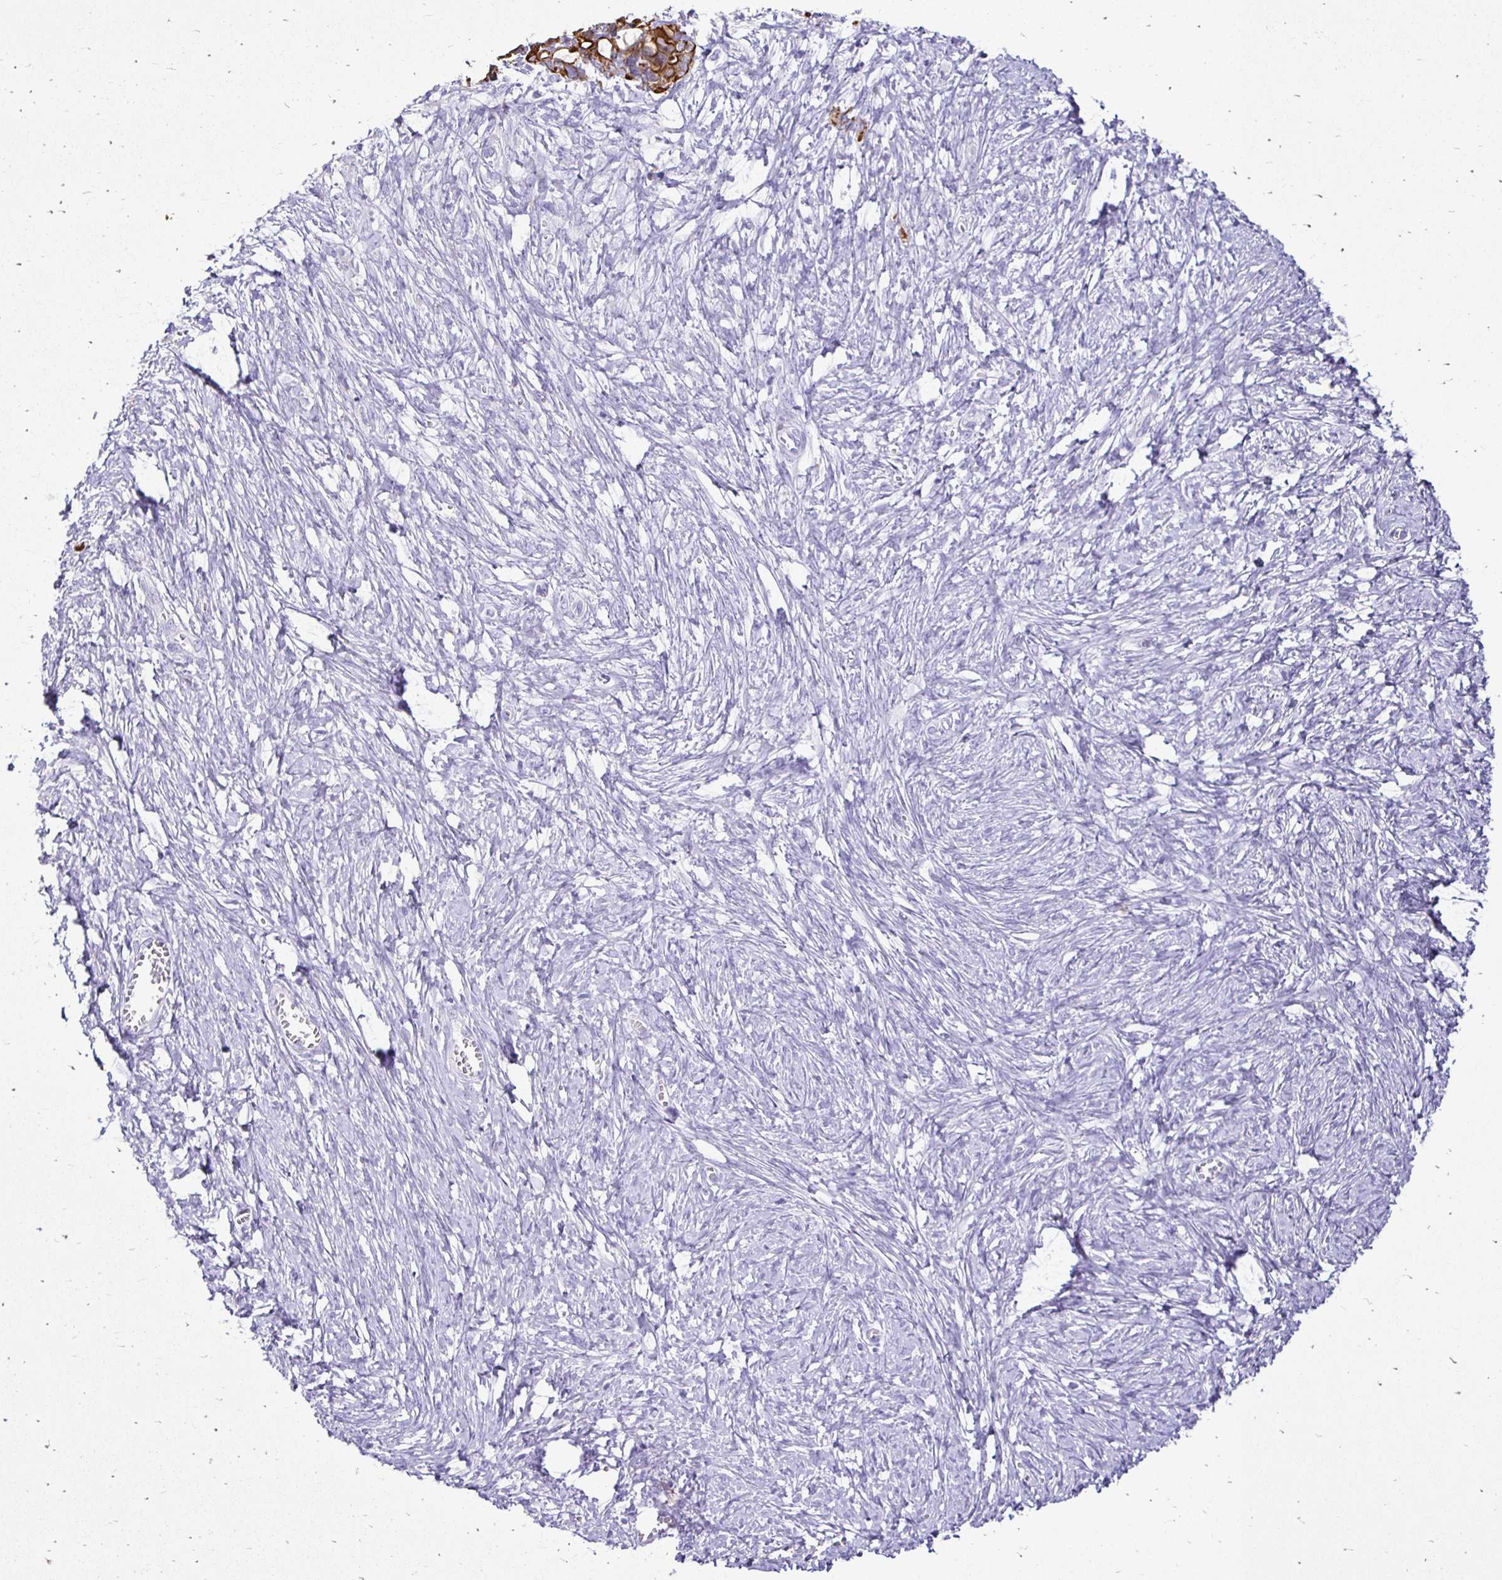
{"staining": {"intensity": "strong", "quantity": ">75%", "location": "cytoplasmic/membranous"}, "tissue": "ovarian cancer", "cell_type": "Tumor cells", "image_type": "cancer", "snomed": [{"axis": "morphology", "description": "Cystadenocarcinoma, mucinous, NOS"}, {"axis": "topography", "description": "Ovary"}], "caption": "Immunohistochemistry (IHC) photomicrograph of neoplastic tissue: human ovarian cancer stained using immunohistochemistry (IHC) displays high levels of strong protein expression localized specifically in the cytoplasmic/membranous of tumor cells, appearing as a cytoplasmic/membranous brown color.", "gene": "TAF1D", "patient": {"sex": "female", "age": 70}}